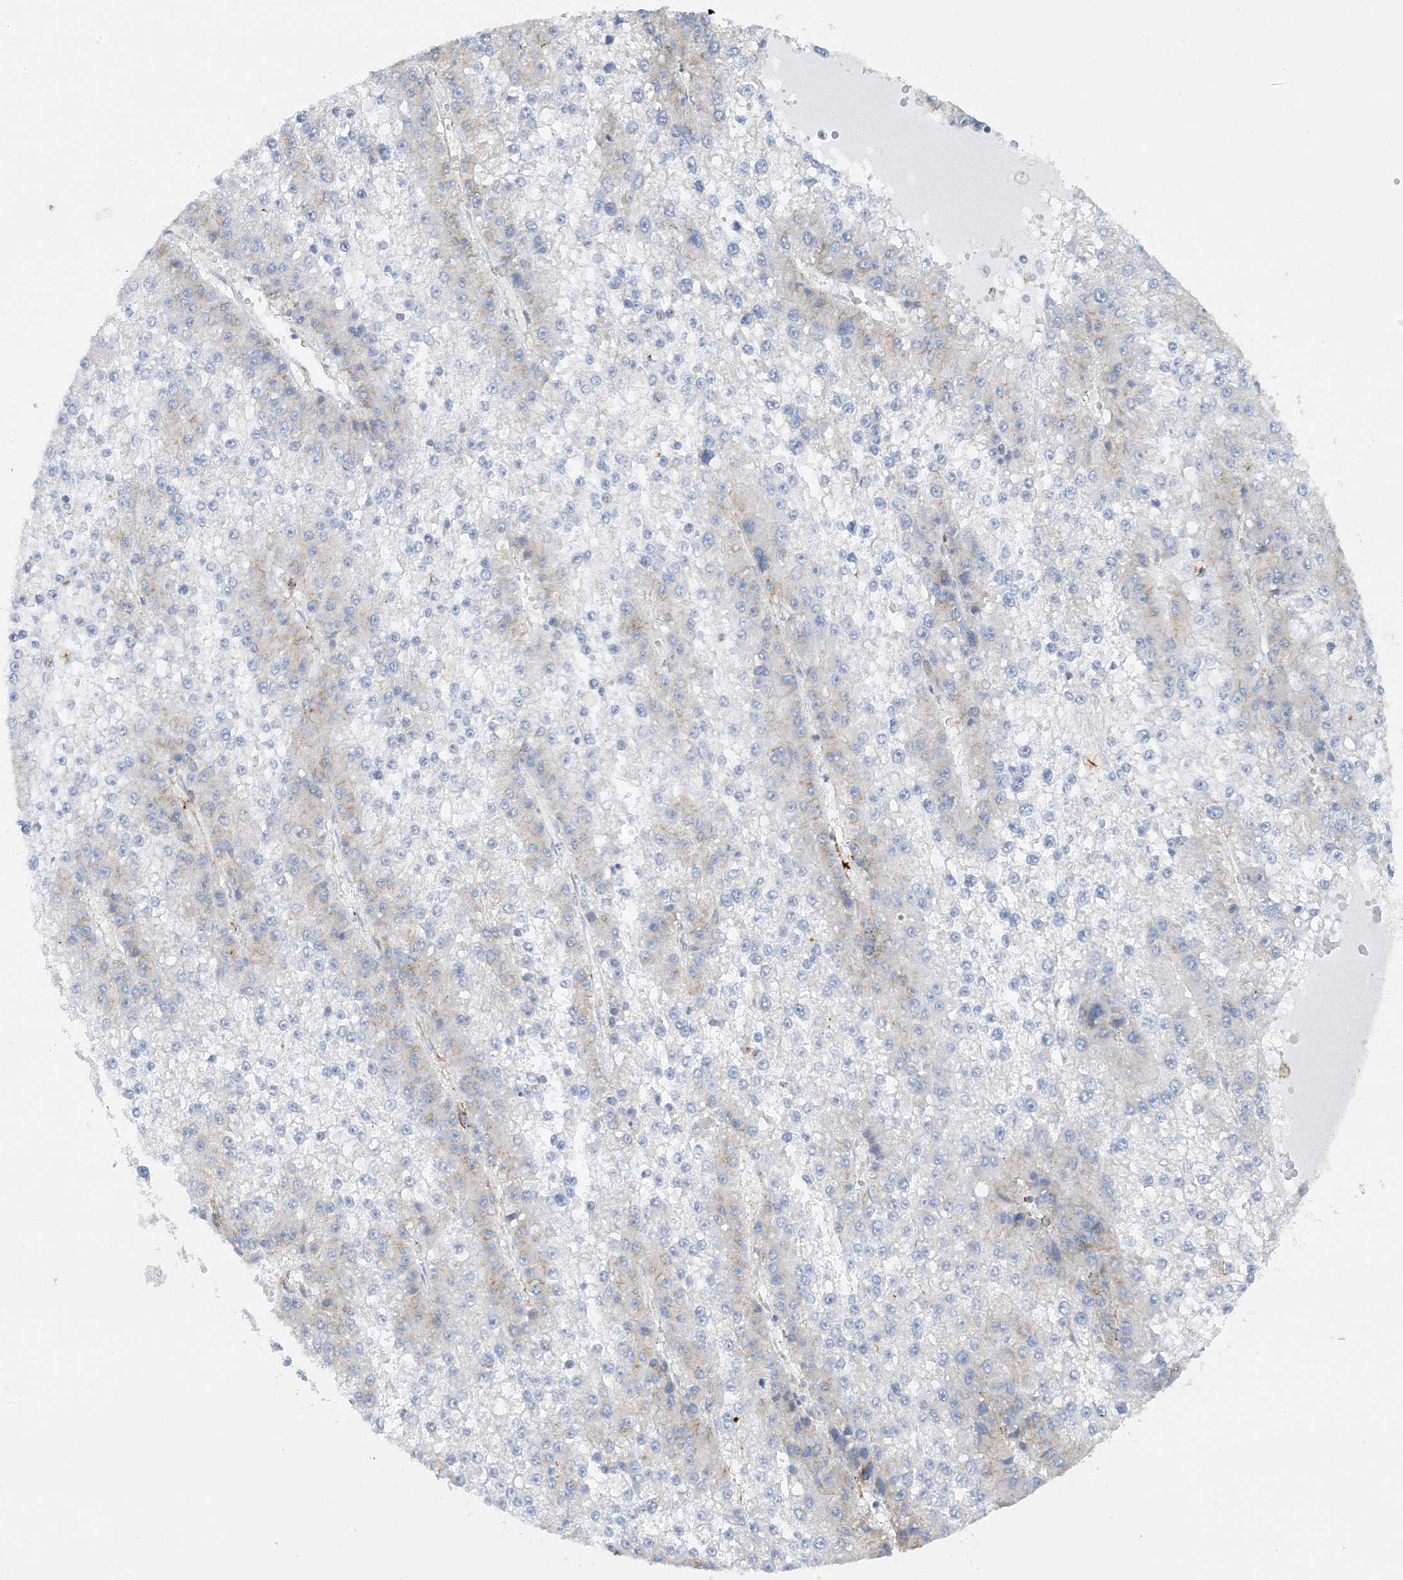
{"staining": {"intensity": "weak", "quantity": "<25%", "location": "cytoplasmic/membranous"}, "tissue": "liver cancer", "cell_type": "Tumor cells", "image_type": "cancer", "snomed": [{"axis": "morphology", "description": "Carcinoma, Hepatocellular, NOS"}, {"axis": "topography", "description": "Liver"}], "caption": "IHC histopathology image of neoplastic tissue: liver hepatocellular carcinoma stained with DAB displays no significant protein expression in tumor cells.", "gene": "CALHM5", "patient": {"sex": "female", "age": 73}}